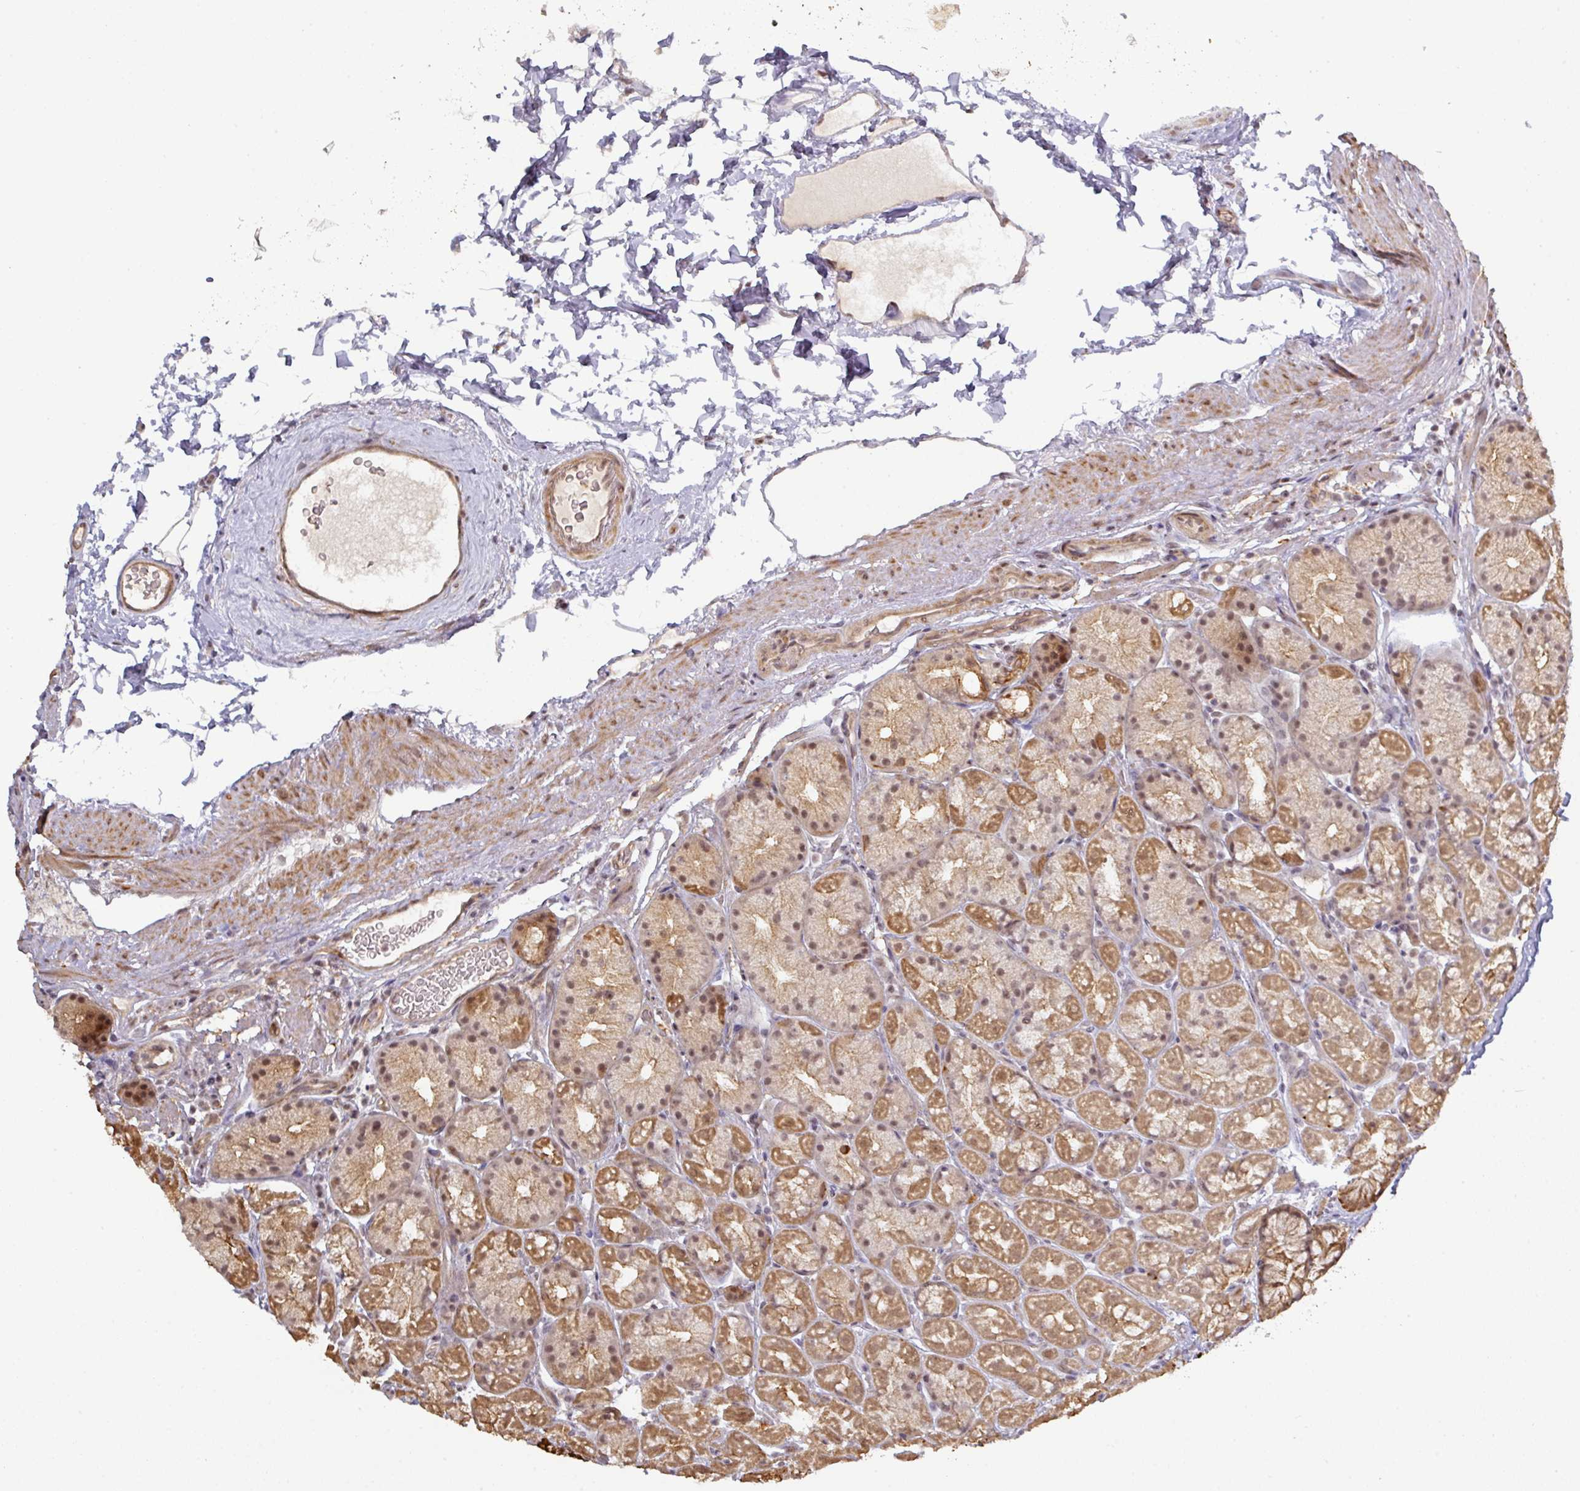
{"staining": {"intensity": "moderate", "quantity": ">75%", "location": "cytoplasmic/membranous,nuclear"}, "tissue": "stomach", "cell_type": "Glandular cells", "image_type": "normal", "snomed": [{"axis": "morphology", "description": "Normal tissue, NOS"}, {"axis": "topography", "description": "Stomach, lower"}], "caption": "Immunohistochemical staining of unremarkable stomach displays moderate cytoplasmic/membranous,nuclear protein positivity in about >75% of glandular cells. (Brightfield microscopy of DAB IHC at high magnification).", "gene": "GTF2H3", "patient": {"sex": "male", "age": 67}}